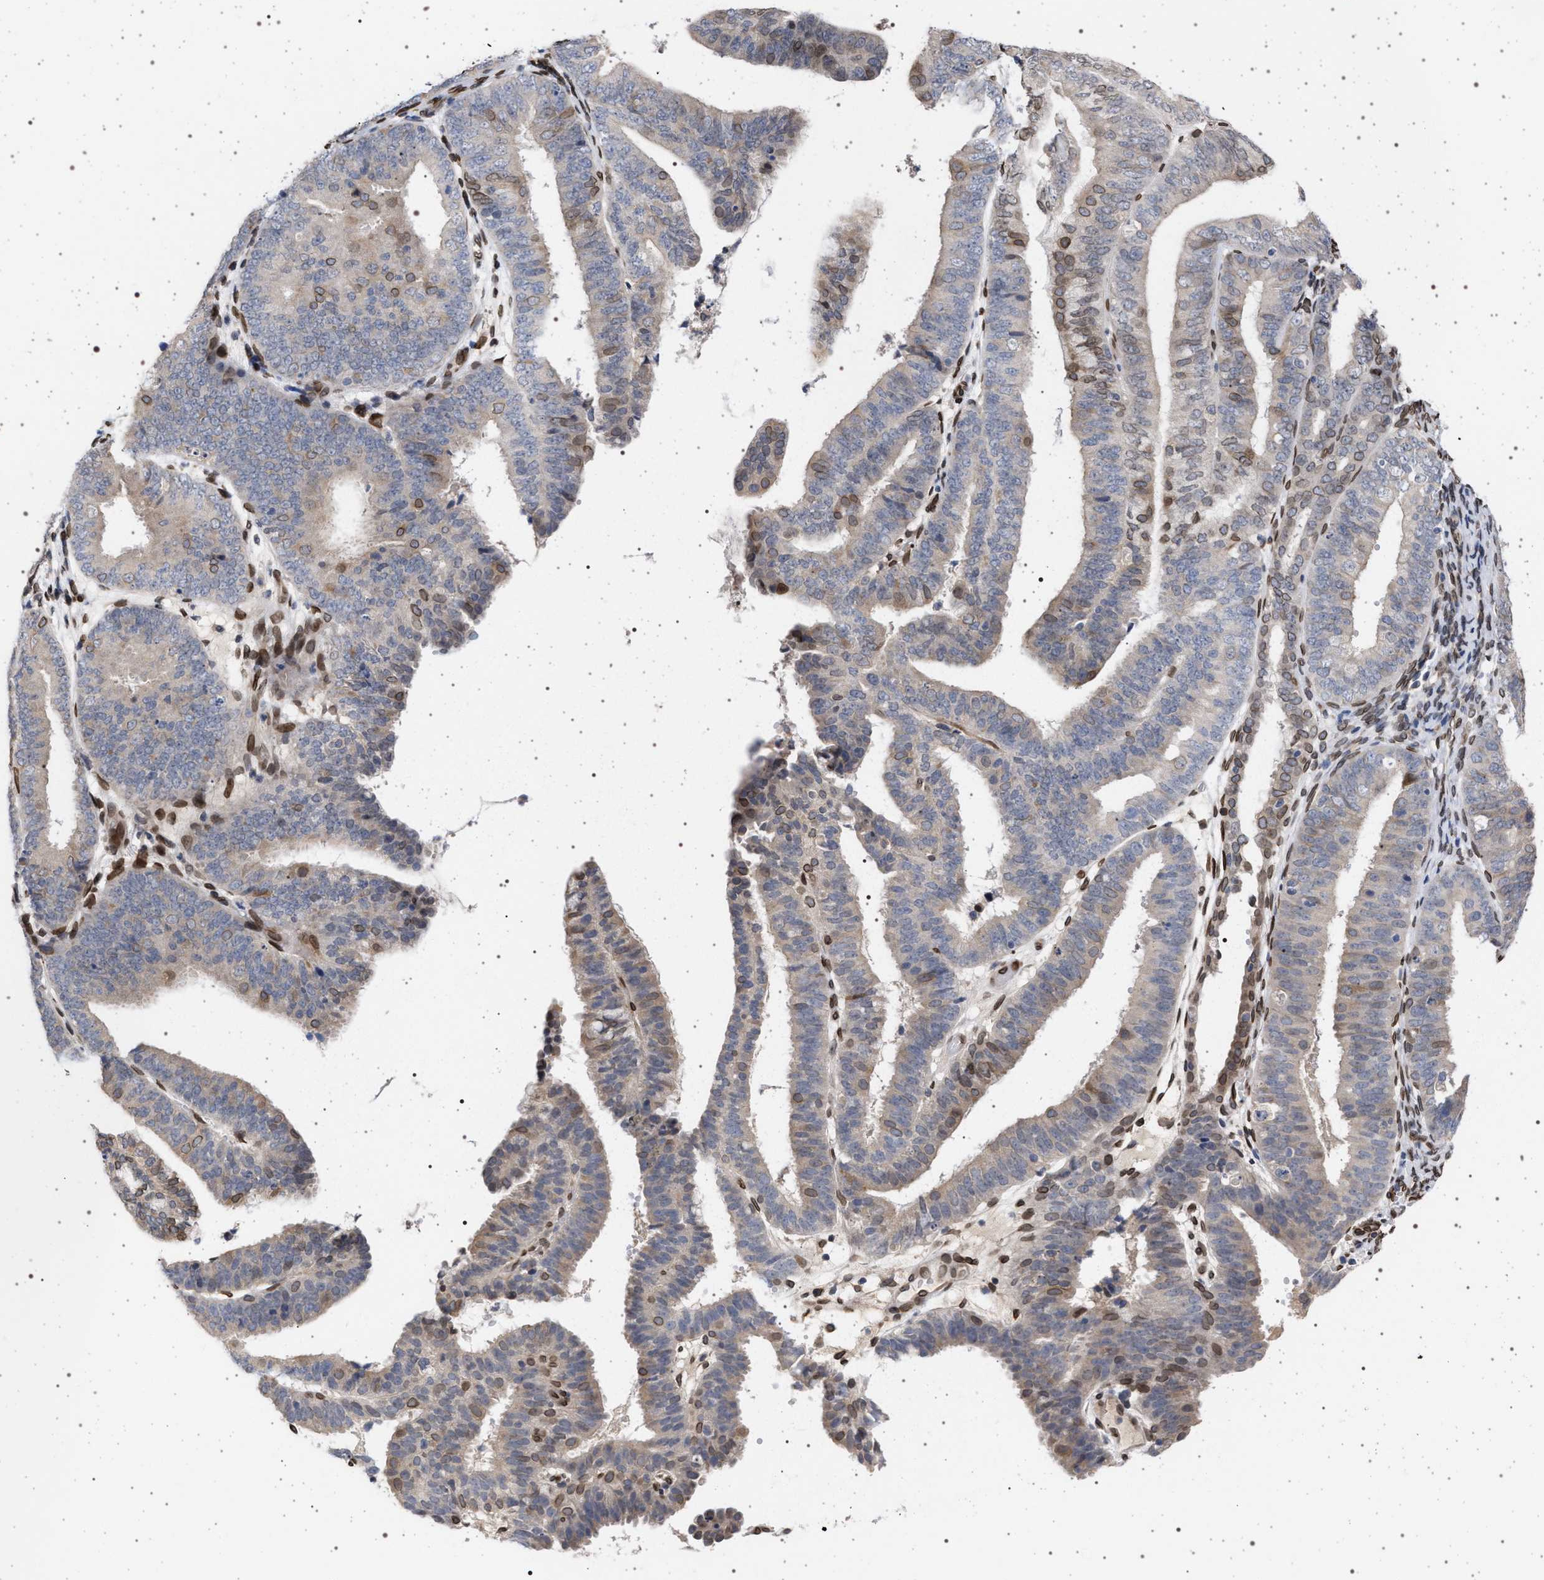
{"staining": {"intensity": "moderate", "quantity": "<25%", "location": "cytoplasmic/membranous,nuclear"}, "tissue": "endometrial cancer", "cell_type": "Tumor cells", "image_type": "cancer", "snomed": [{"axis": "morphology", "description": "Adenocarcinoma, NOS"}, {"axis": "topography", "description": "Endometrium"}], "caption": "Protein expression analysis of human adenocarcinoma (endometrial) reveals moderate cytoplasmic/membranous and nuclear staining in about <25% of tumor cells.", "gene": "ING2", "patient": {"sex": "female", "age": 63}}